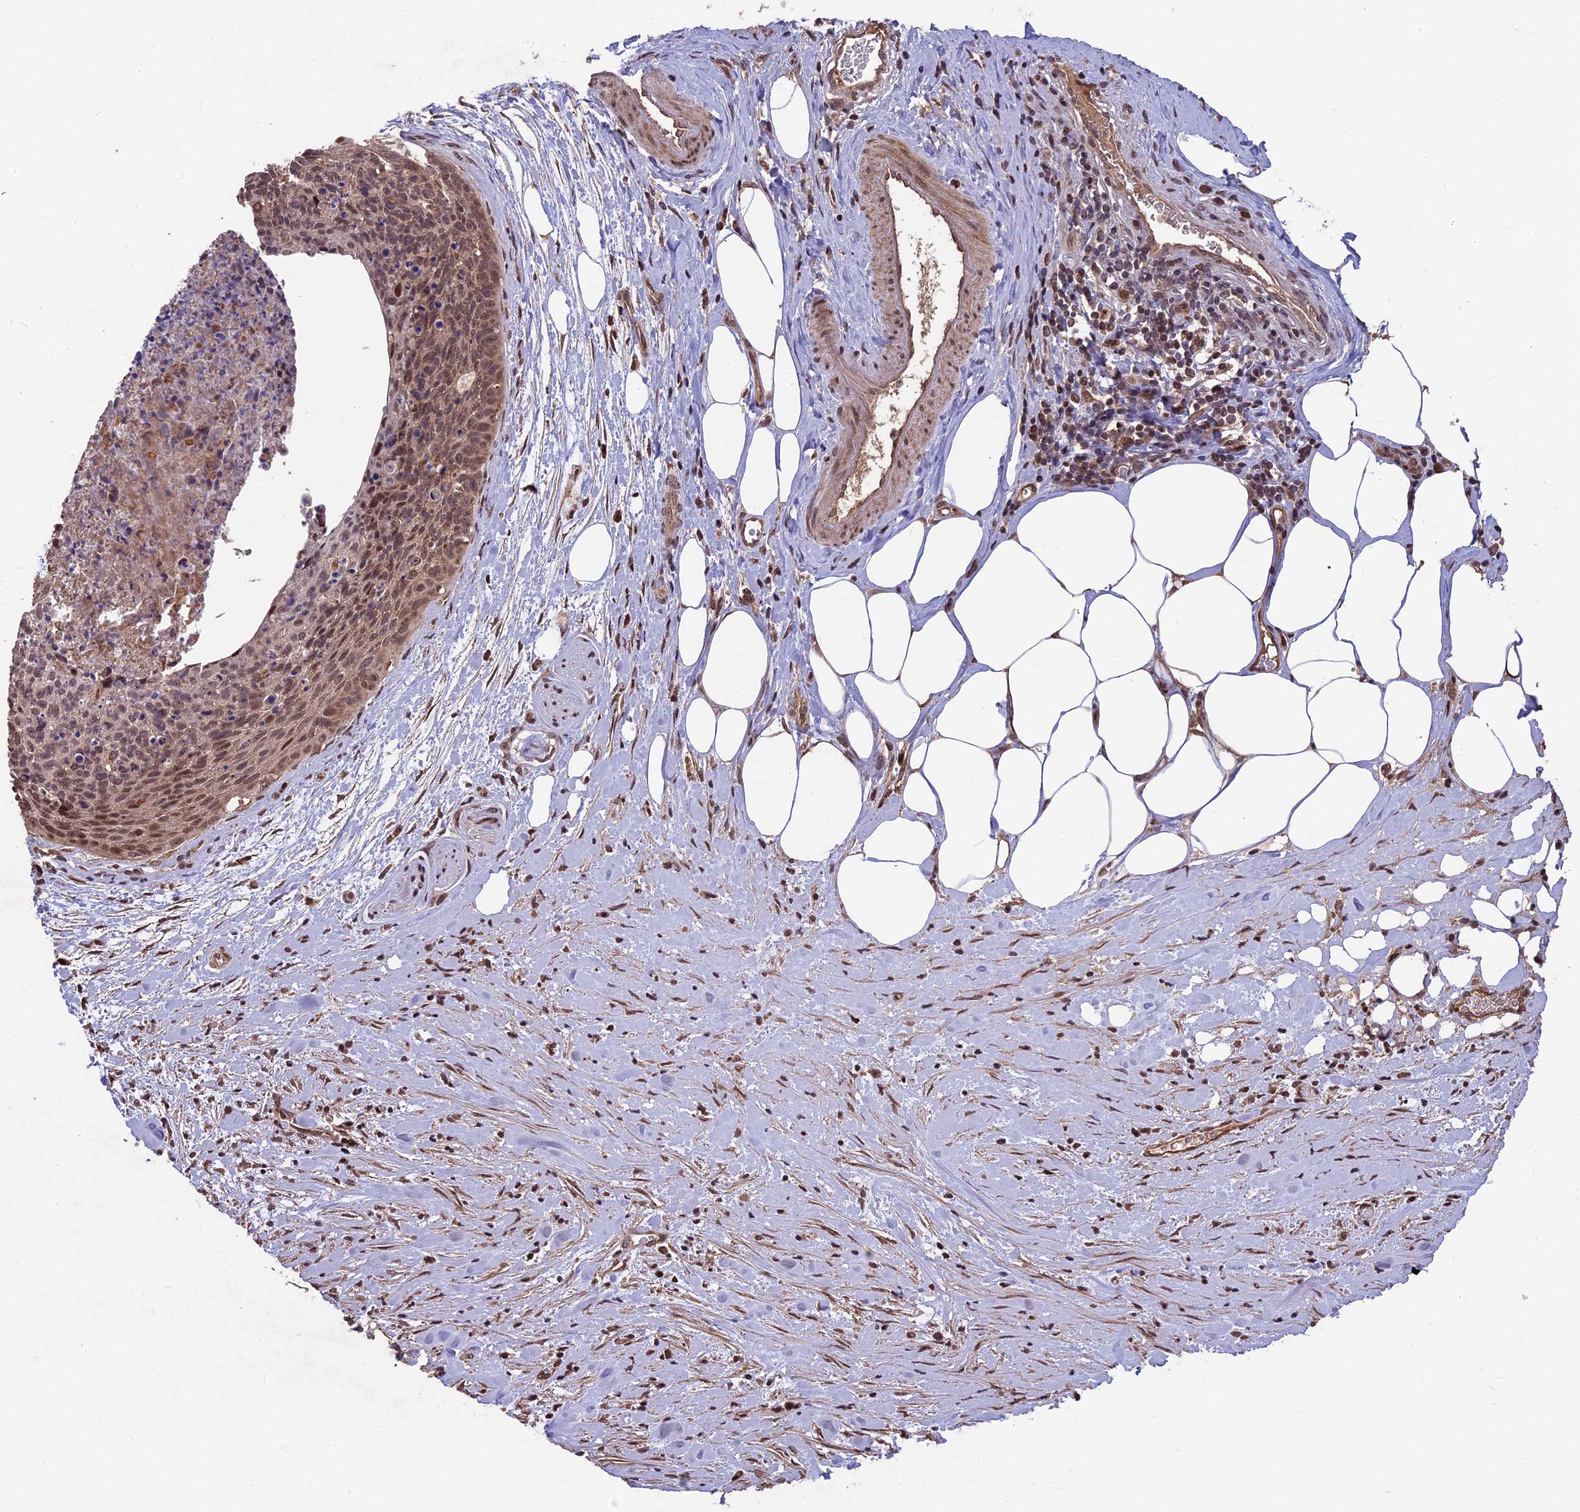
{"staining": {"intensity": "weak", "quantity": ">75%", "location": "cytoplasmic/membranous,nuclear"}, "tissue": "cervical cancer", "cell_type": "Tumor cells", "image_type": "cancer", "snomed": [{"axis": "morphology", "description": "Squamous cell carcinoma, NOS"}, {"axis": "topography", "description": "Cervix"}], "caption": "Immunohistochemistry photomicrograph of neoplastic tissue: human squamous cell carcinoma (cervical) stained using IHC reveals low levels of weak protein expression localized specifically in the cytoplasmic/membranous and nuclear of tumor cells, appearing as a cytoplasmic/membranous and nuclear brown color.", "gene": "ZNF598", "patient": {"sex": "female", "age": 55}}